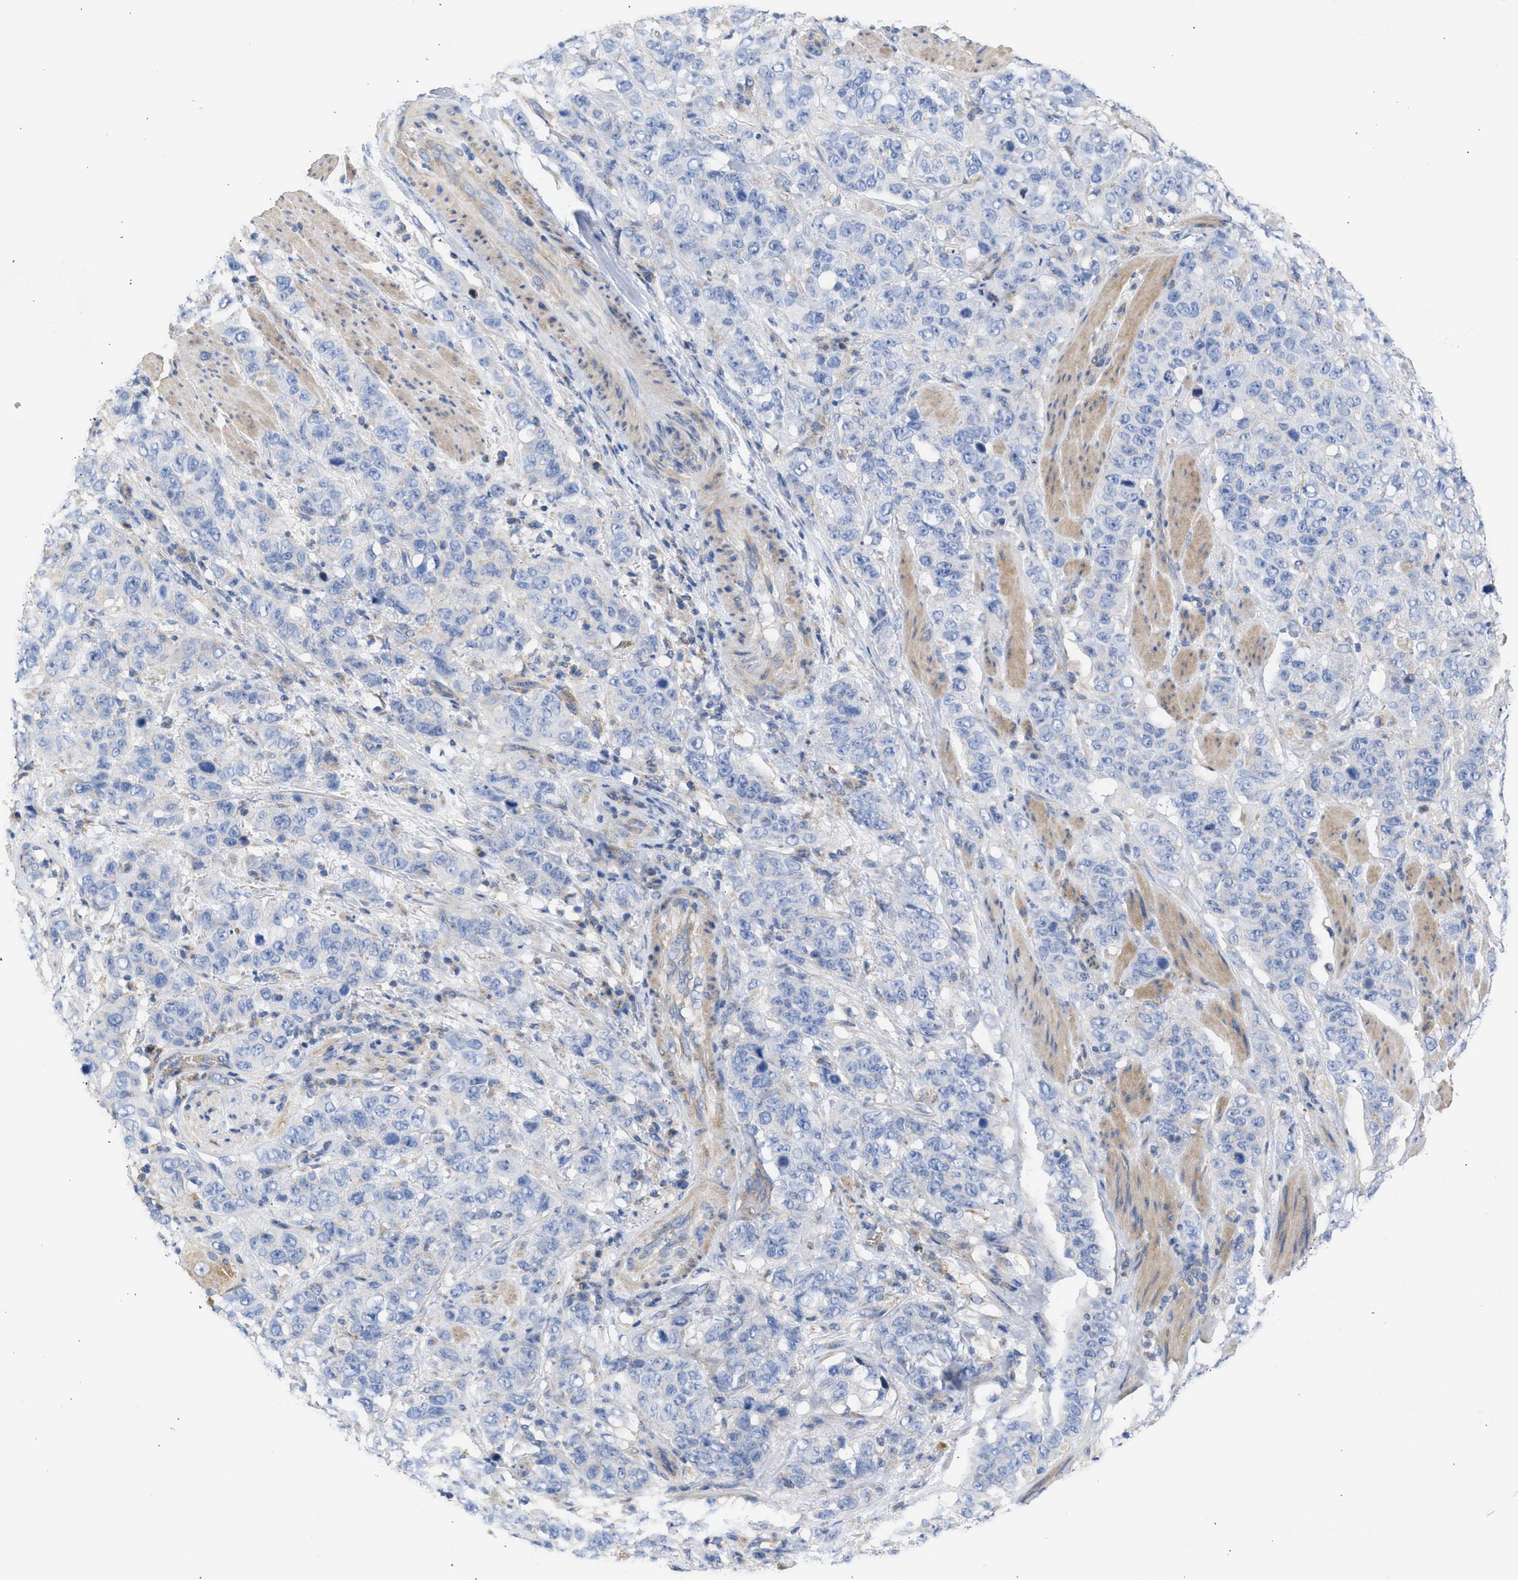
{"staining": {"intensity": "negative", "quantity": "none", "location": "none"}, "tissue": "stomach cancer", "cell_type": "Tumor cells", "image_type": "cancer", "snomed": [{"axis": "morphology", "description": "Adenocarcinoma, NOS"}, {"axis": "topography", "description": "Stomach"}], "caption": "There is no significant staining in tumor cells of adenocarcinoma (stomach).", "gene": "BTG3", "patient": {"sex": "male", "age": 48}}